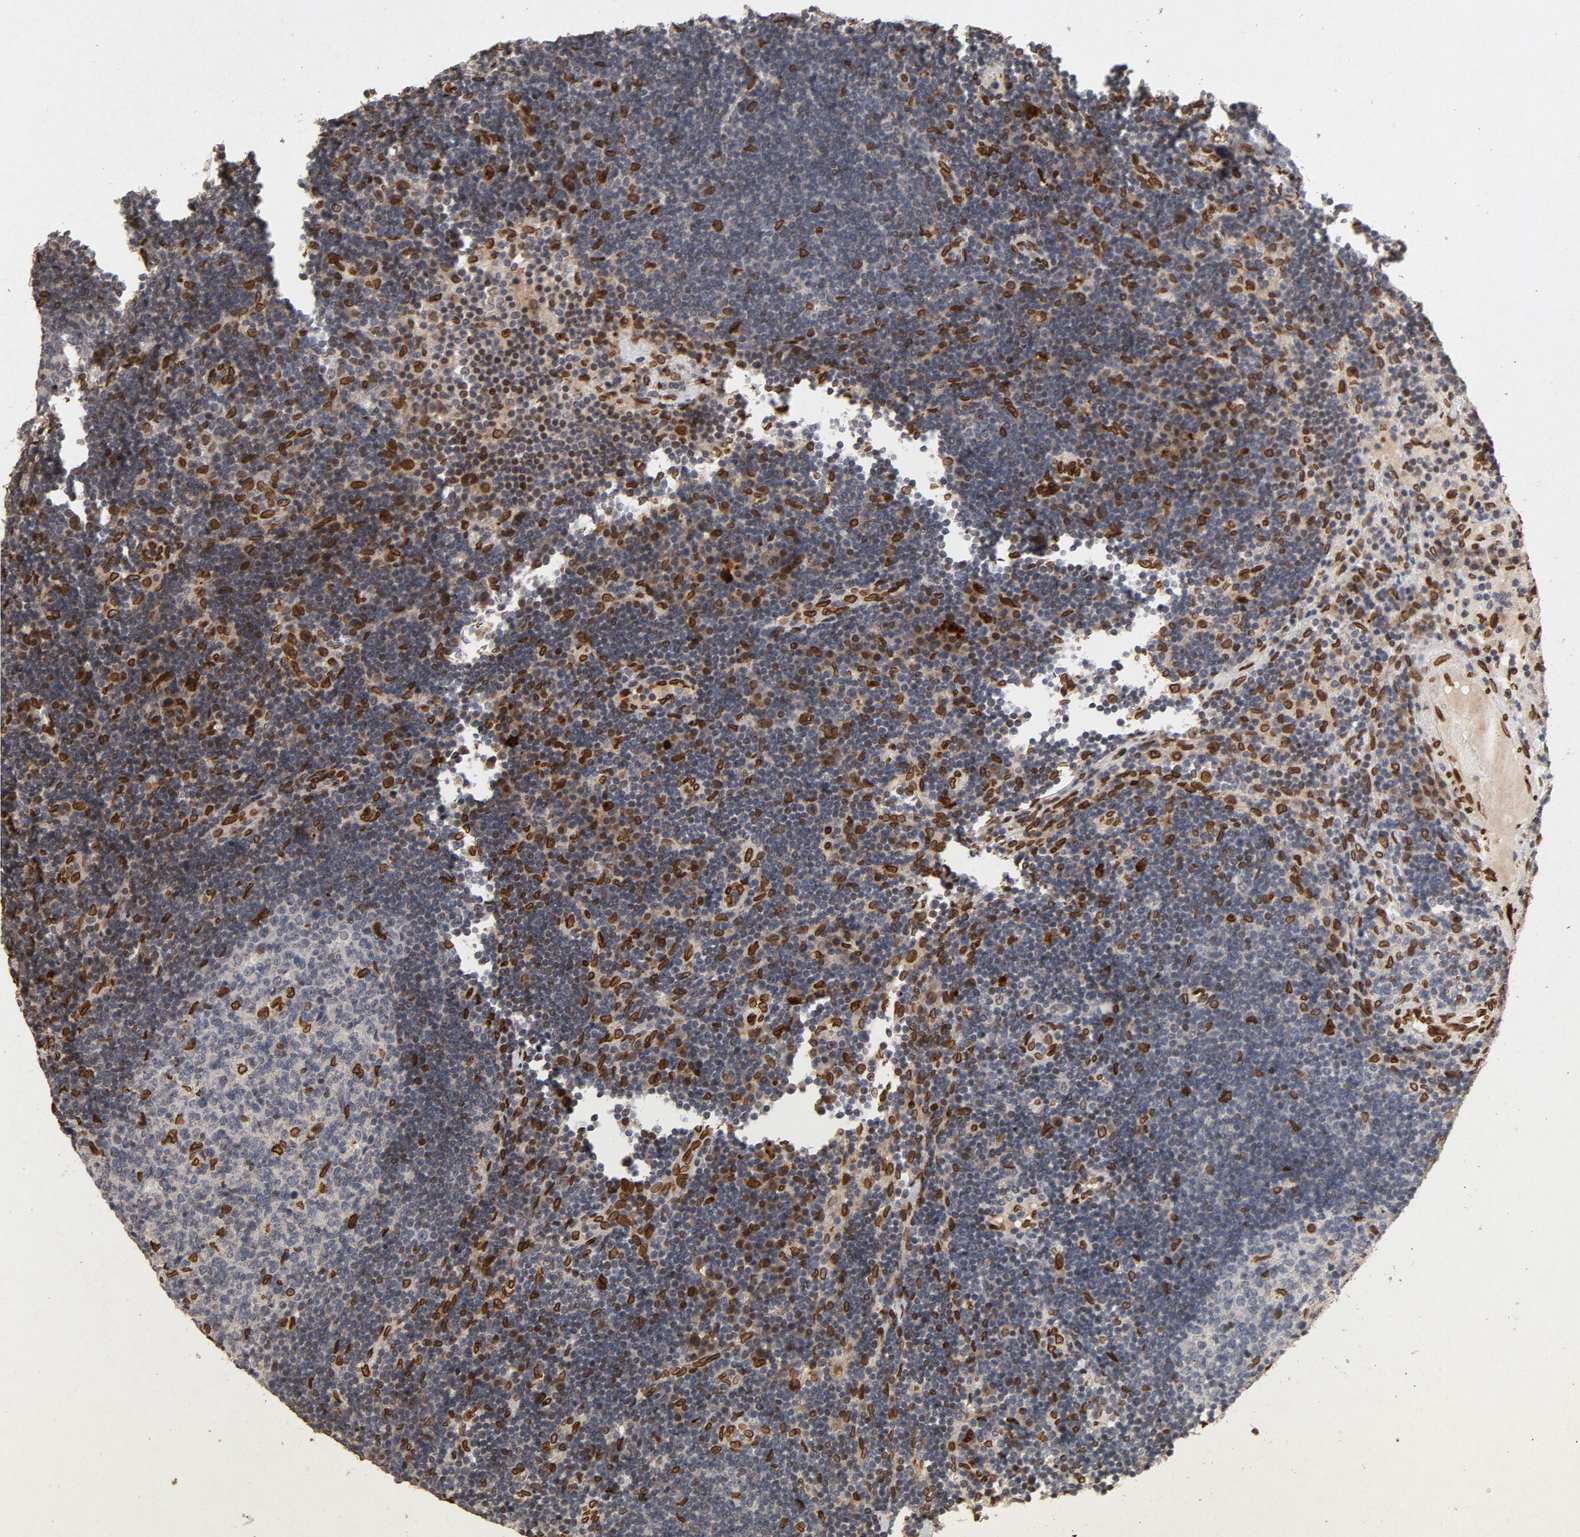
{"staining": {"intensity": "strong", "quantity": "<25%", "location": "cytoplasmic/membranous"}, "tissue": "lymph node", "cell_type": "Germinal center cells", "image_type": "normal", "snomed": [{"axis": "morphology", "description": "Normal tissue, NOS"}, {"axis": "morphology", "description": "Squamous cell carcinoma, metastatic, NOS"}, {"axis": "topography", "description": "Lymph node"}], "caption": "Brown immunohistochemical staining in unremarkable lymph node displays strong cytoplasmic/membranous positivity in approximately <25% of germinal center cells.", "gene": "LMNA", "patient": {"sex": "female", "age": 53}}